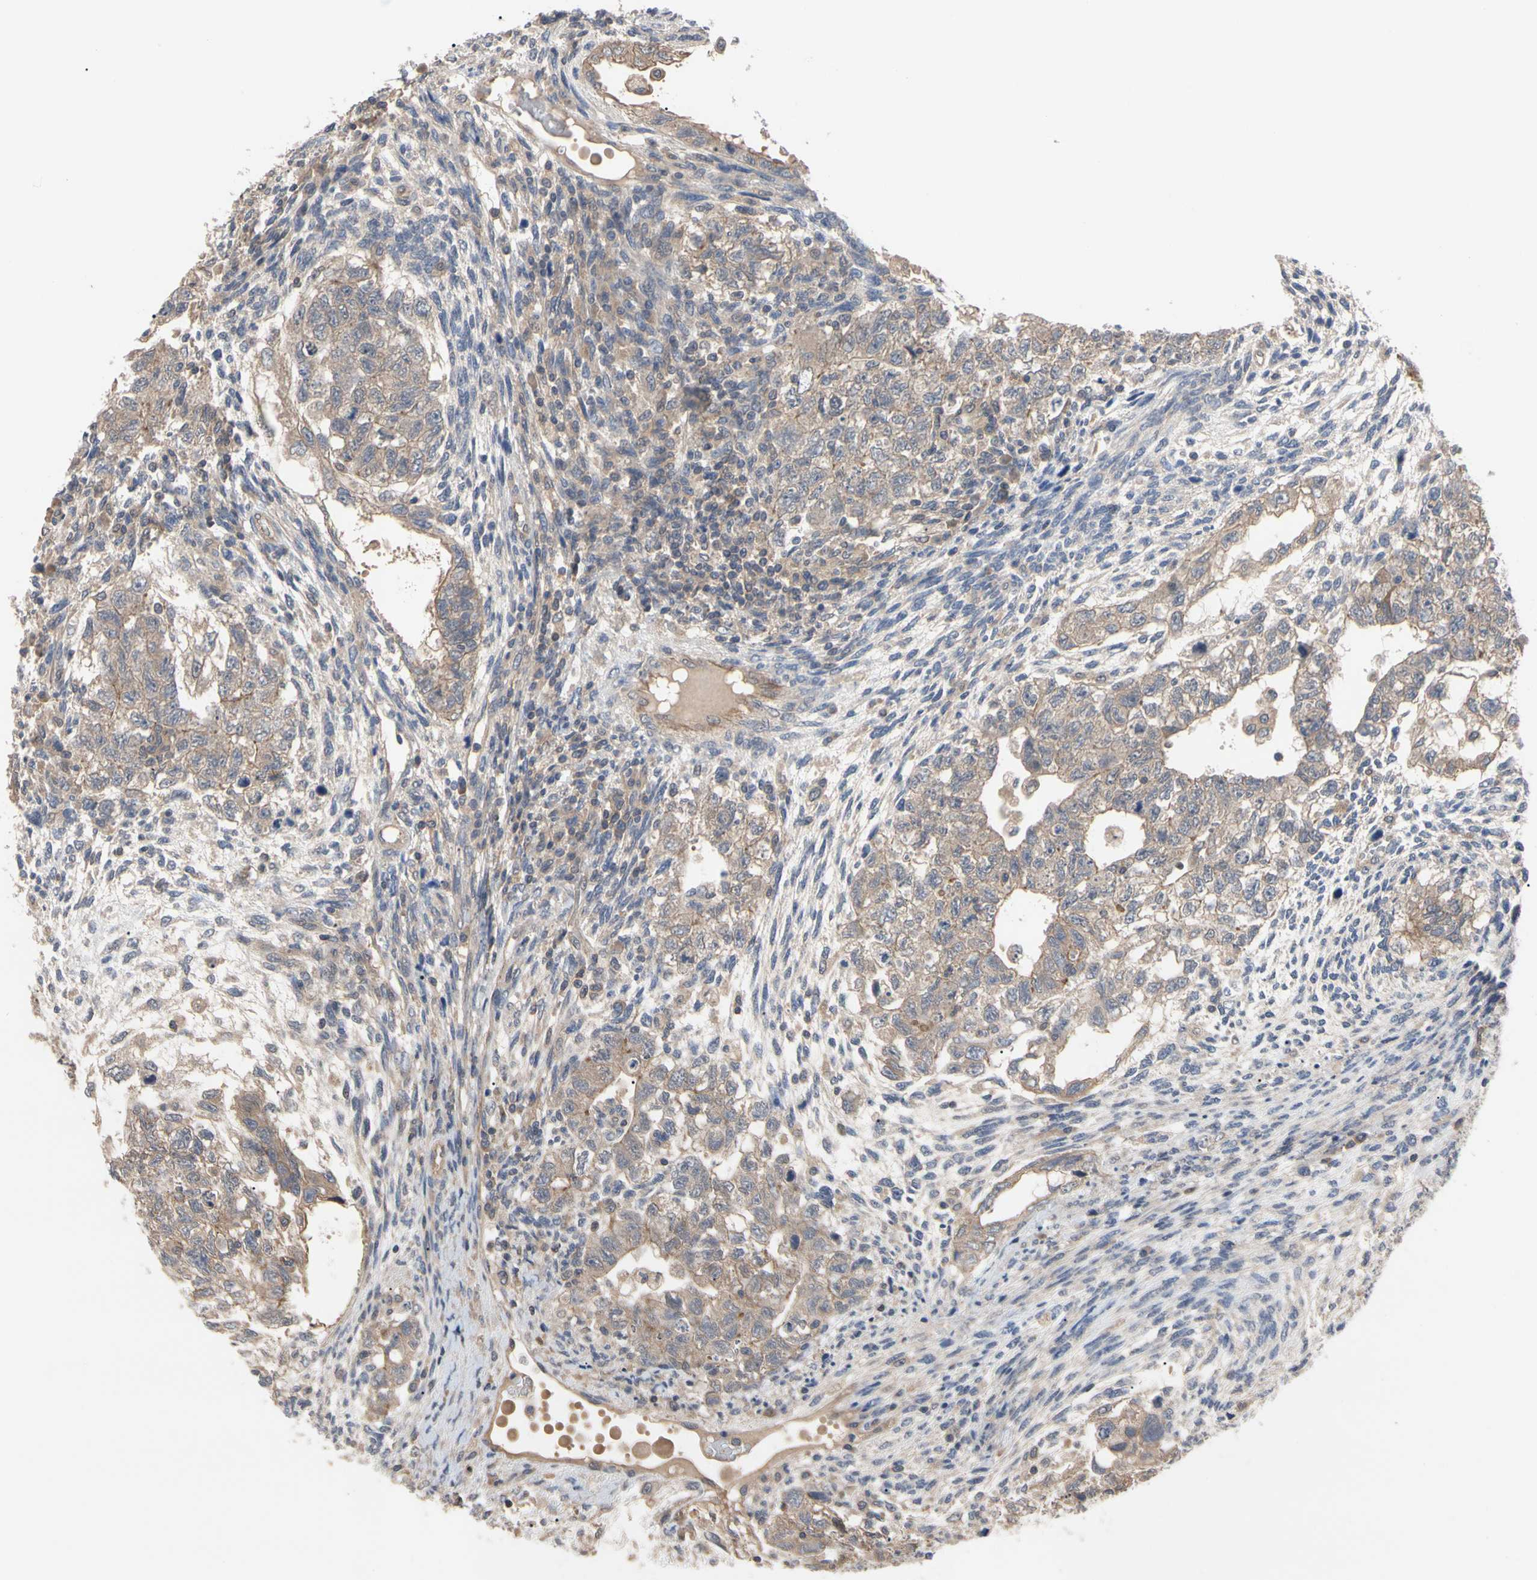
{"staining": {"intensity": "moderate", "quantity": ">75%", "location": "cytoplasmic/membranous"}, "tissue": "testis cancer", "cell_type": "Tumor cells", "image_type": "cancer", "snomed": [{"axis": "morphology", "description": "Normal tissue, NOS"}, {"axis": "morphology", "description": "Carcinoma, Embryonal, NOS"}, {"axis": "topography", "description": "Testis"}], "caption": "A micrograph of embryonal carcinoma (testis) stained for a protein displays moderate cytoplasmic/membranous brown staining in tumor cells.", "gene": "DPP8", "patient": {"sex": "male", "age": 36}}